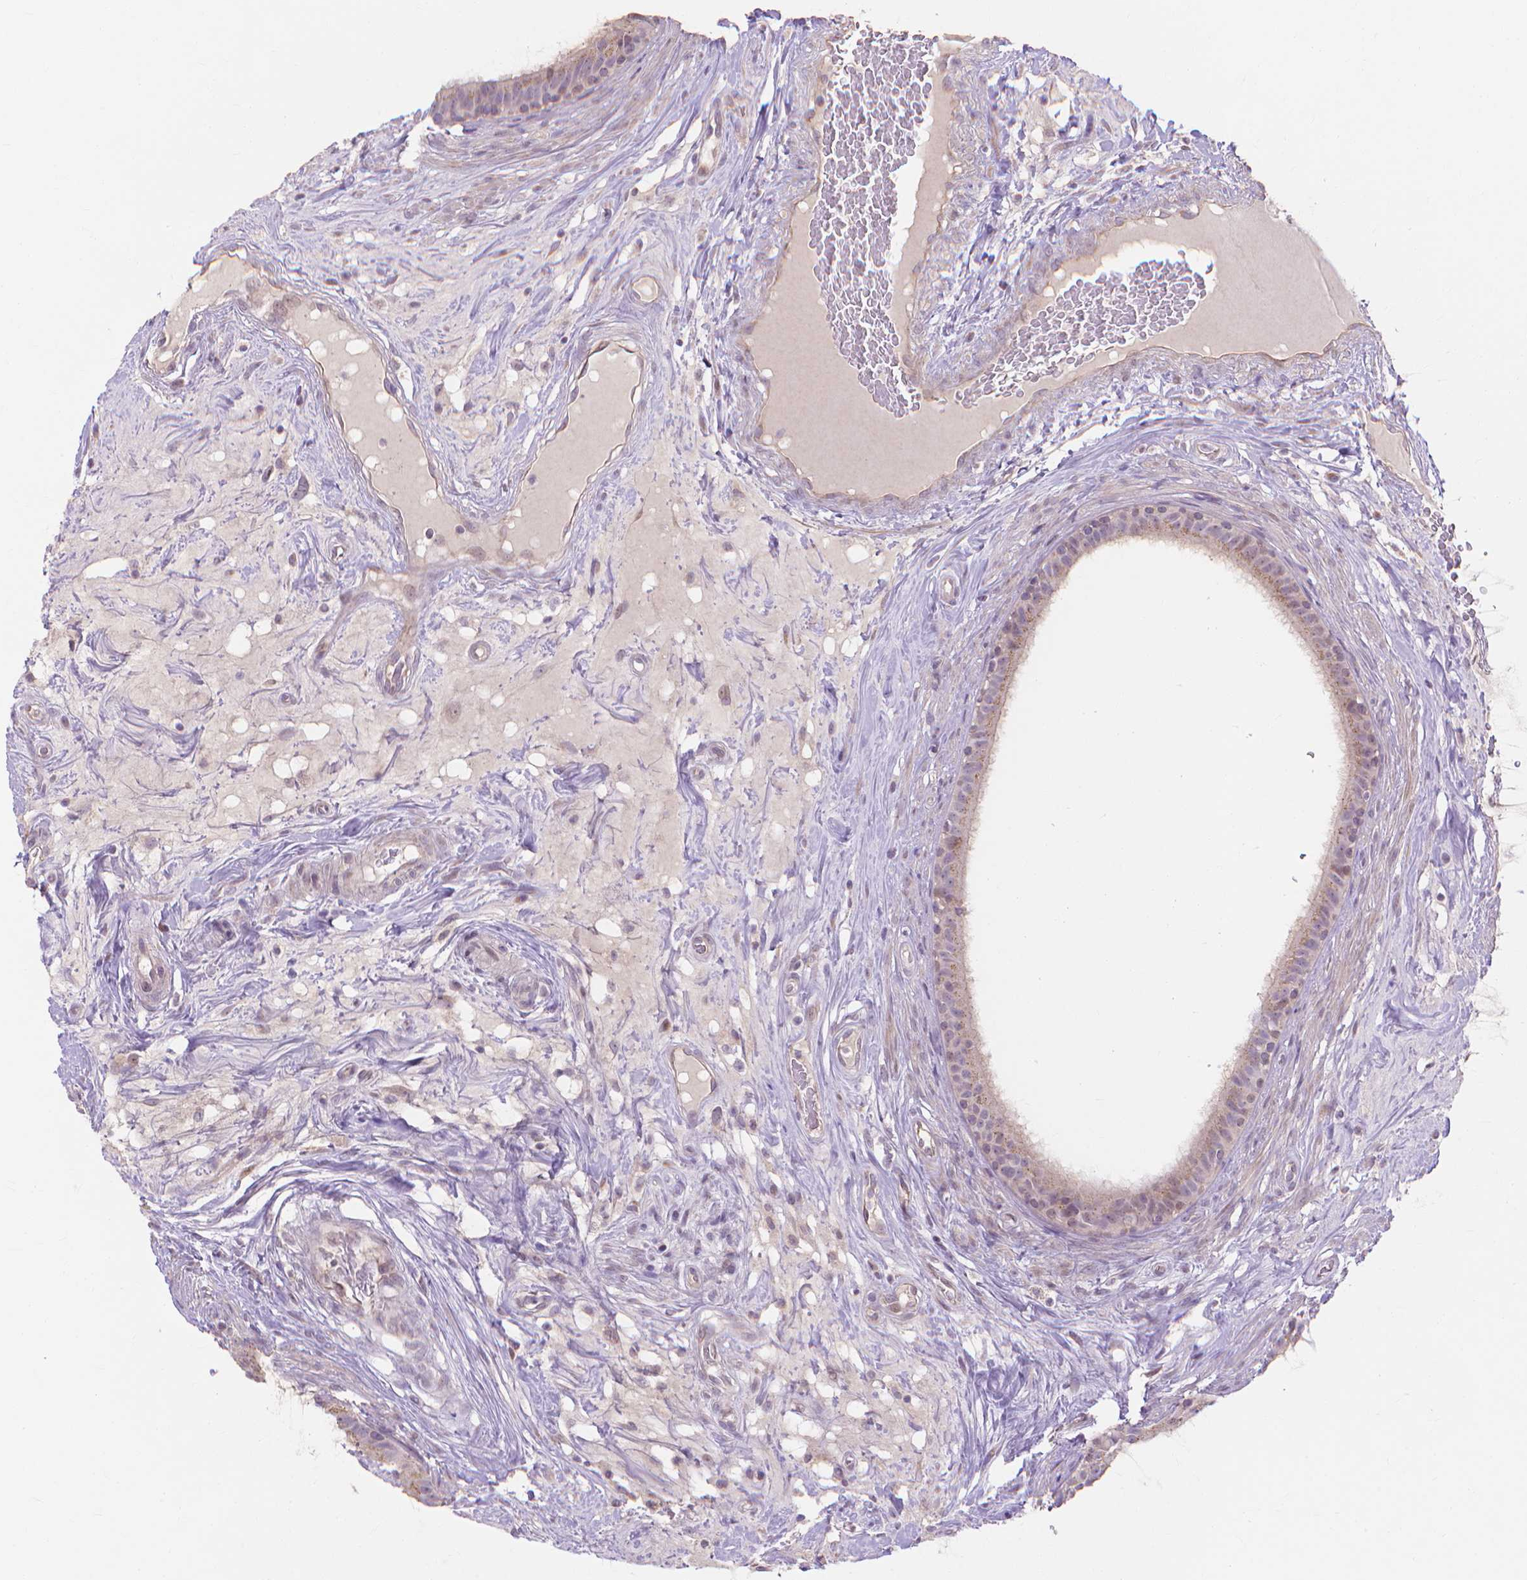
{"staining": {"intensity": "weak", "quantity": ">75%", "location": "cytoplasmic/membranous"}, "tissue": "epididymis", "cell_type": "Glandular cells", "image_type": "normal", "snomed": [{"axis": "morphology", "description": "Normal tissue, NOS"}, {"axis": "topography", "description": "Epididymis"}], "caption": "About >75% of glandular cells in benign human epididymis show weak cytoplasmic/membranous protein expression as visualized by brown immunohistochemical staining.", "gene": "PRDM13", "patient": {"sex": "male", "age": 59}}